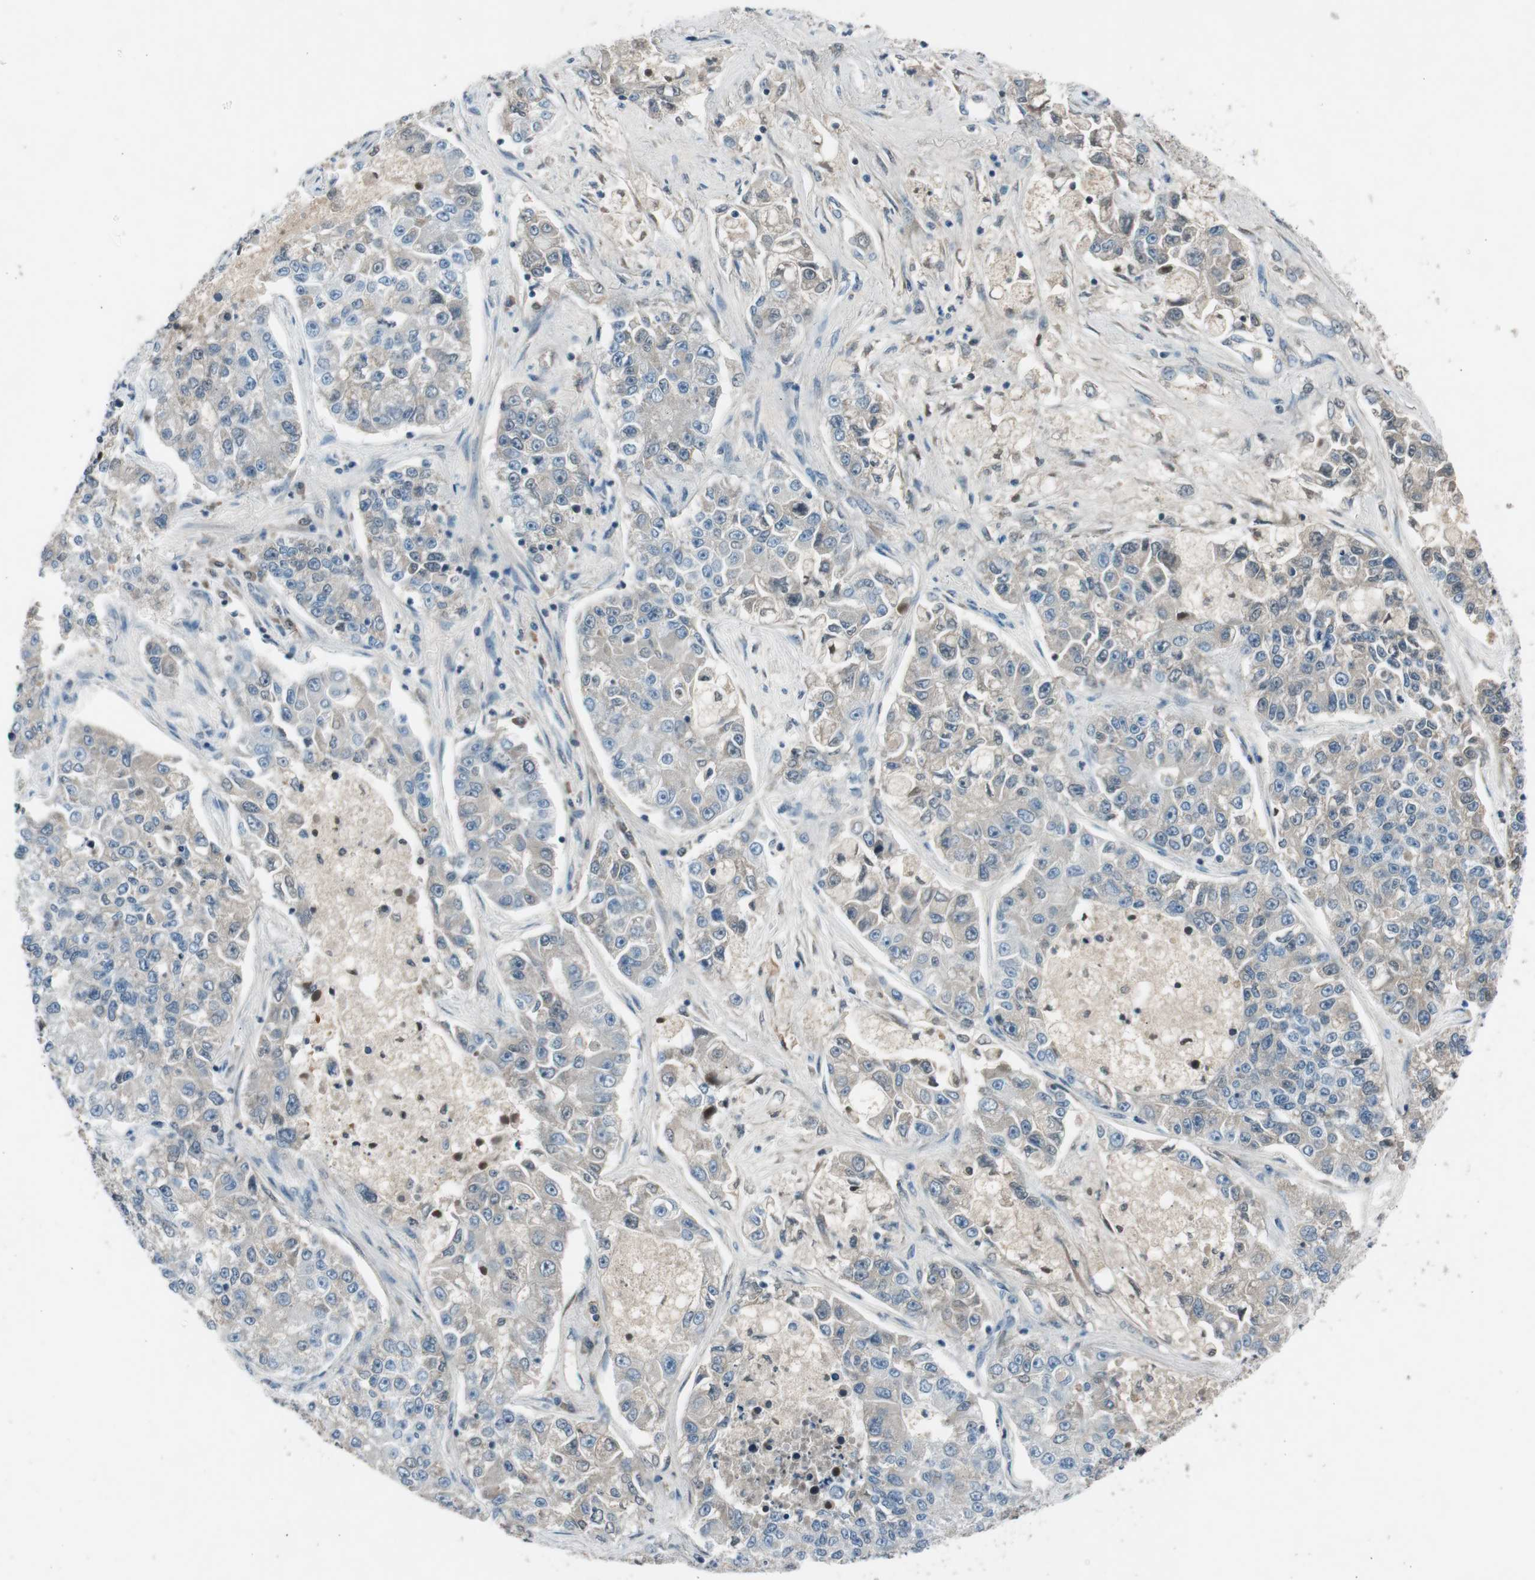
{"staining": {"intensity": "weak", "quantity": "25%-75%", "location": "cytoplasmic/membranous"}, "tissue": "lung cancer", "cell_type": "Tumor cells", "image_type": "cancer", "snomed": [{"axis": "morphology", "description": "Adenocarcinoma, NOS"}, {"axis": "topography", "description": "Lung"}], "caption": "Protein analysis of adenocarcinoma (lung) tissue demonstrates weak cytoplasmic/membranous expression in approximately 25%-75% of tumor cells.", "gene": "PDPN", "patient": {"sex": "male", "age": 49}}